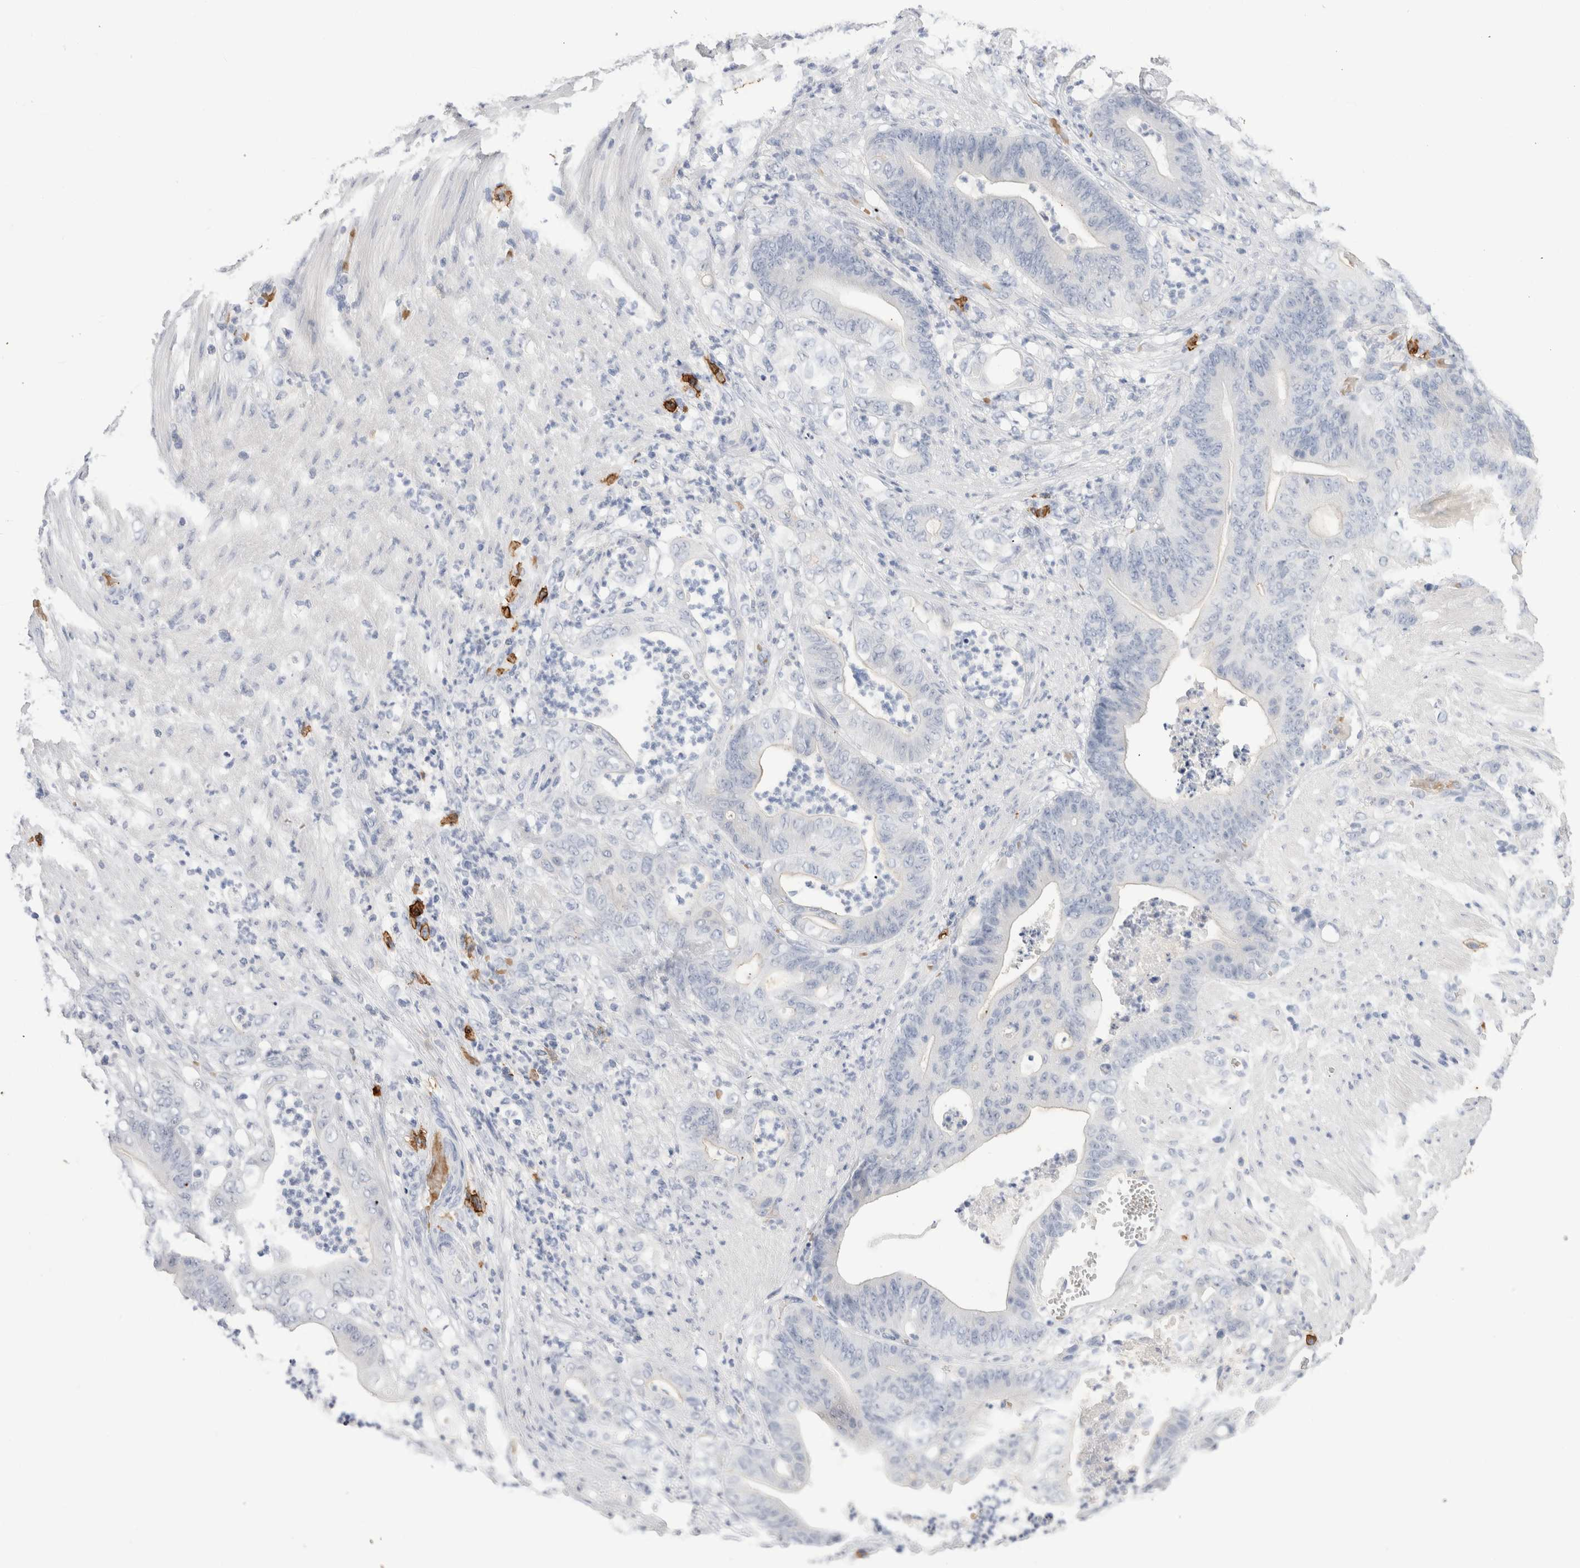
{"staining": {"intensity": "negative", "quantity": "none", "location": "none"}, "tissue": "stomach cancer", "cell_type": "Tumor cells", "image_type": "cancer", "snomed": [{"axis": "morphology", "description": "Adenocarcinoma, NOS"}, {"axis": "topography", "description": "Stomach"}], "caption": "An immunohistochemistry (IHC) image of stomach adenocarcinoma is shown. There is no staining in tumor cells of stomach adenocarcinoma. (DAB immunohistochemistry with hematoxylin counter stain).", "gene": "CD38", "patient": {"sex": "female", "age": 73}}